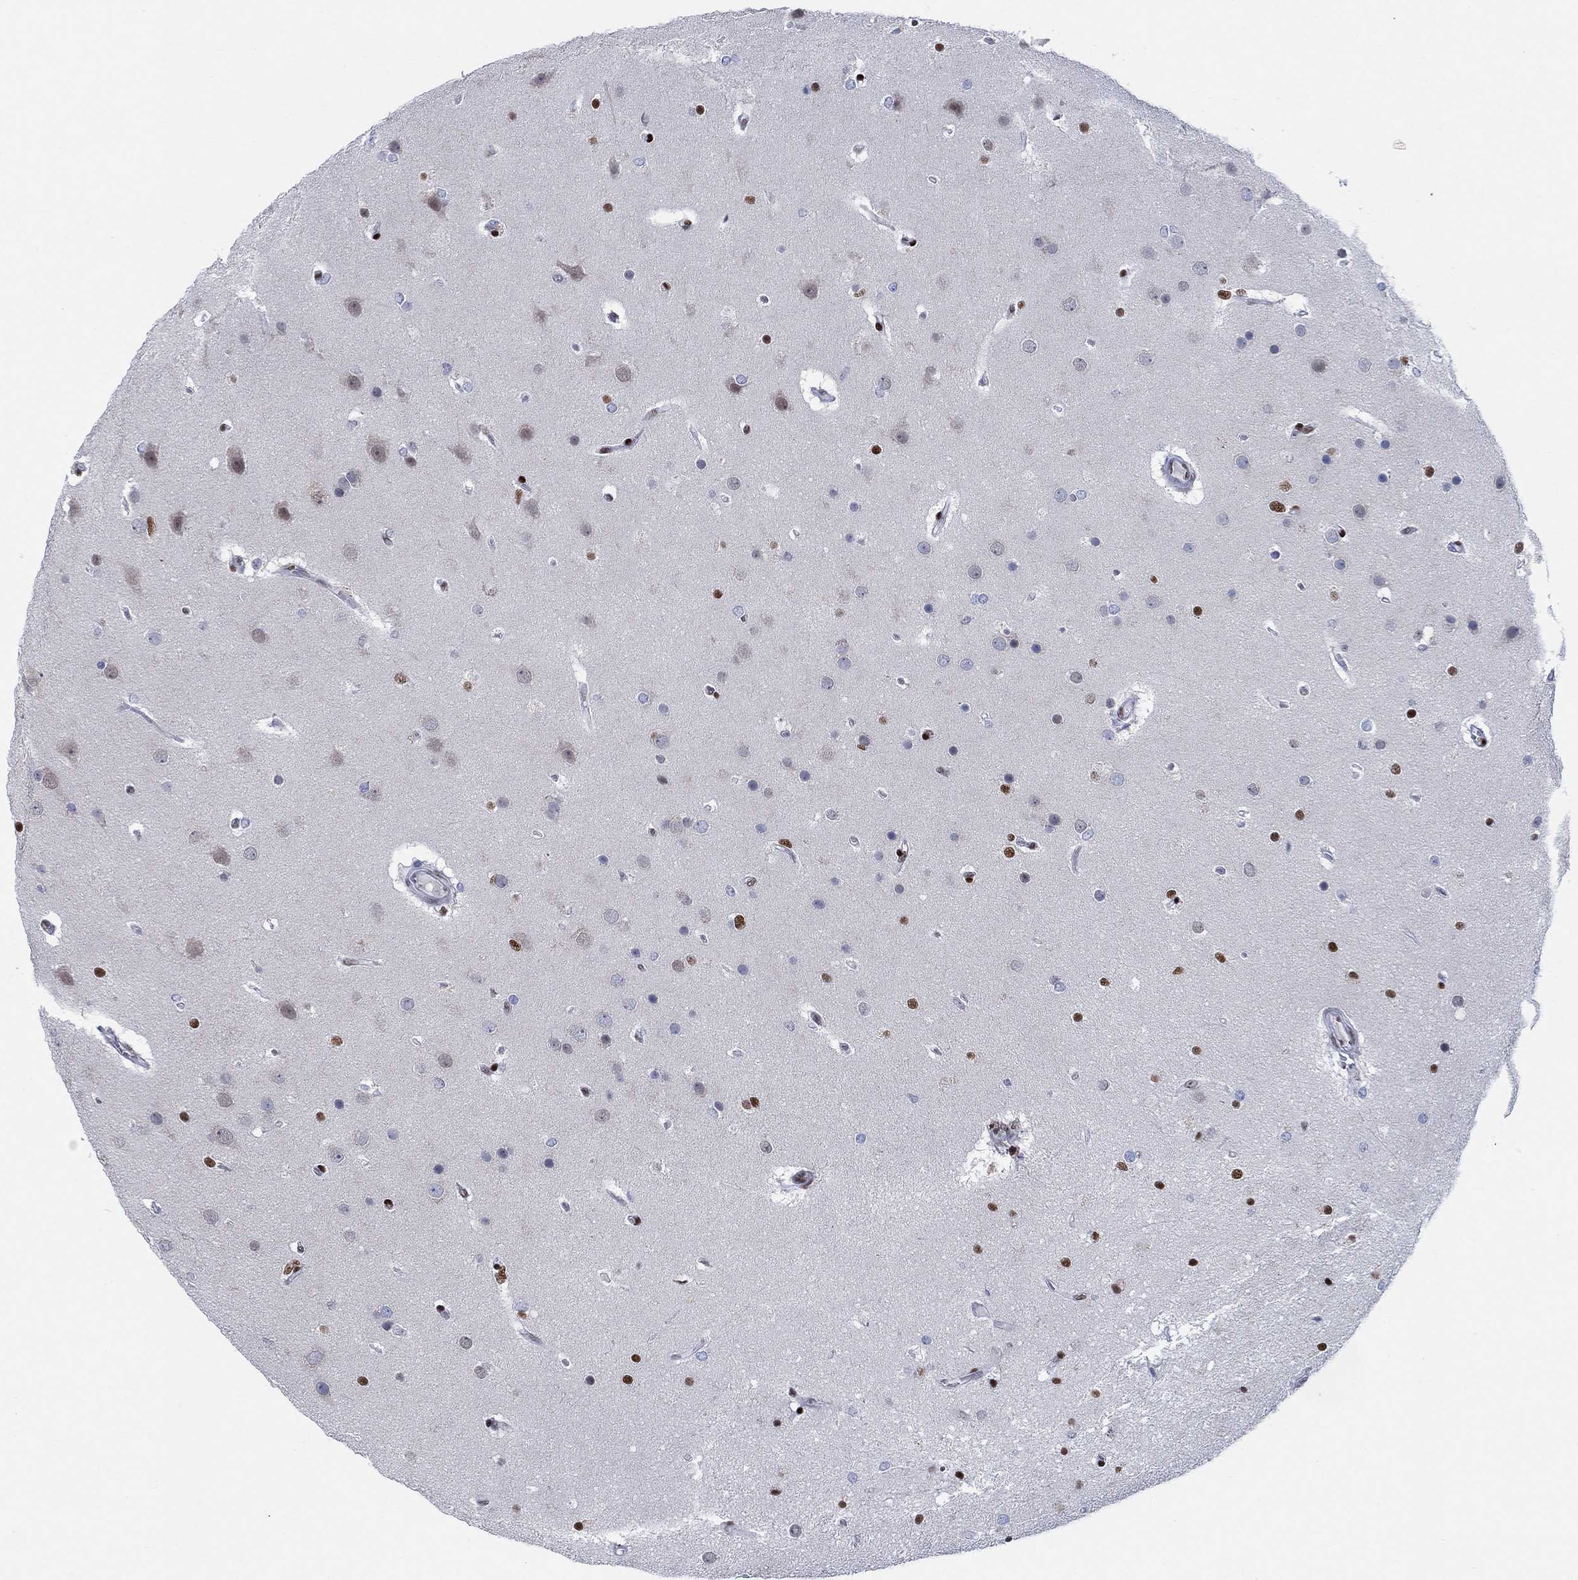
{"staining": {"intensity": "strong", "quantity": "<25%", "location": "nuclear"}, "tissue": "glioma", "cell_type": "Tumor cells", "image_type": "cancer", "snomed": [{"axis": "morphology", "description": "Glioma, malignant, High grade"}, {"axis": "topography", "description": "Brain"}], "caption": "DAB immunohistochemical staining of human malignant high-grade glioma reveals strong nuclear protein positivity in approximately <25% of tumor cells. (Brightfield microscopy of DAB IHC at high magnification).", "gene": "ZEB1", "patient": {"sex": "female", "age": 61}}